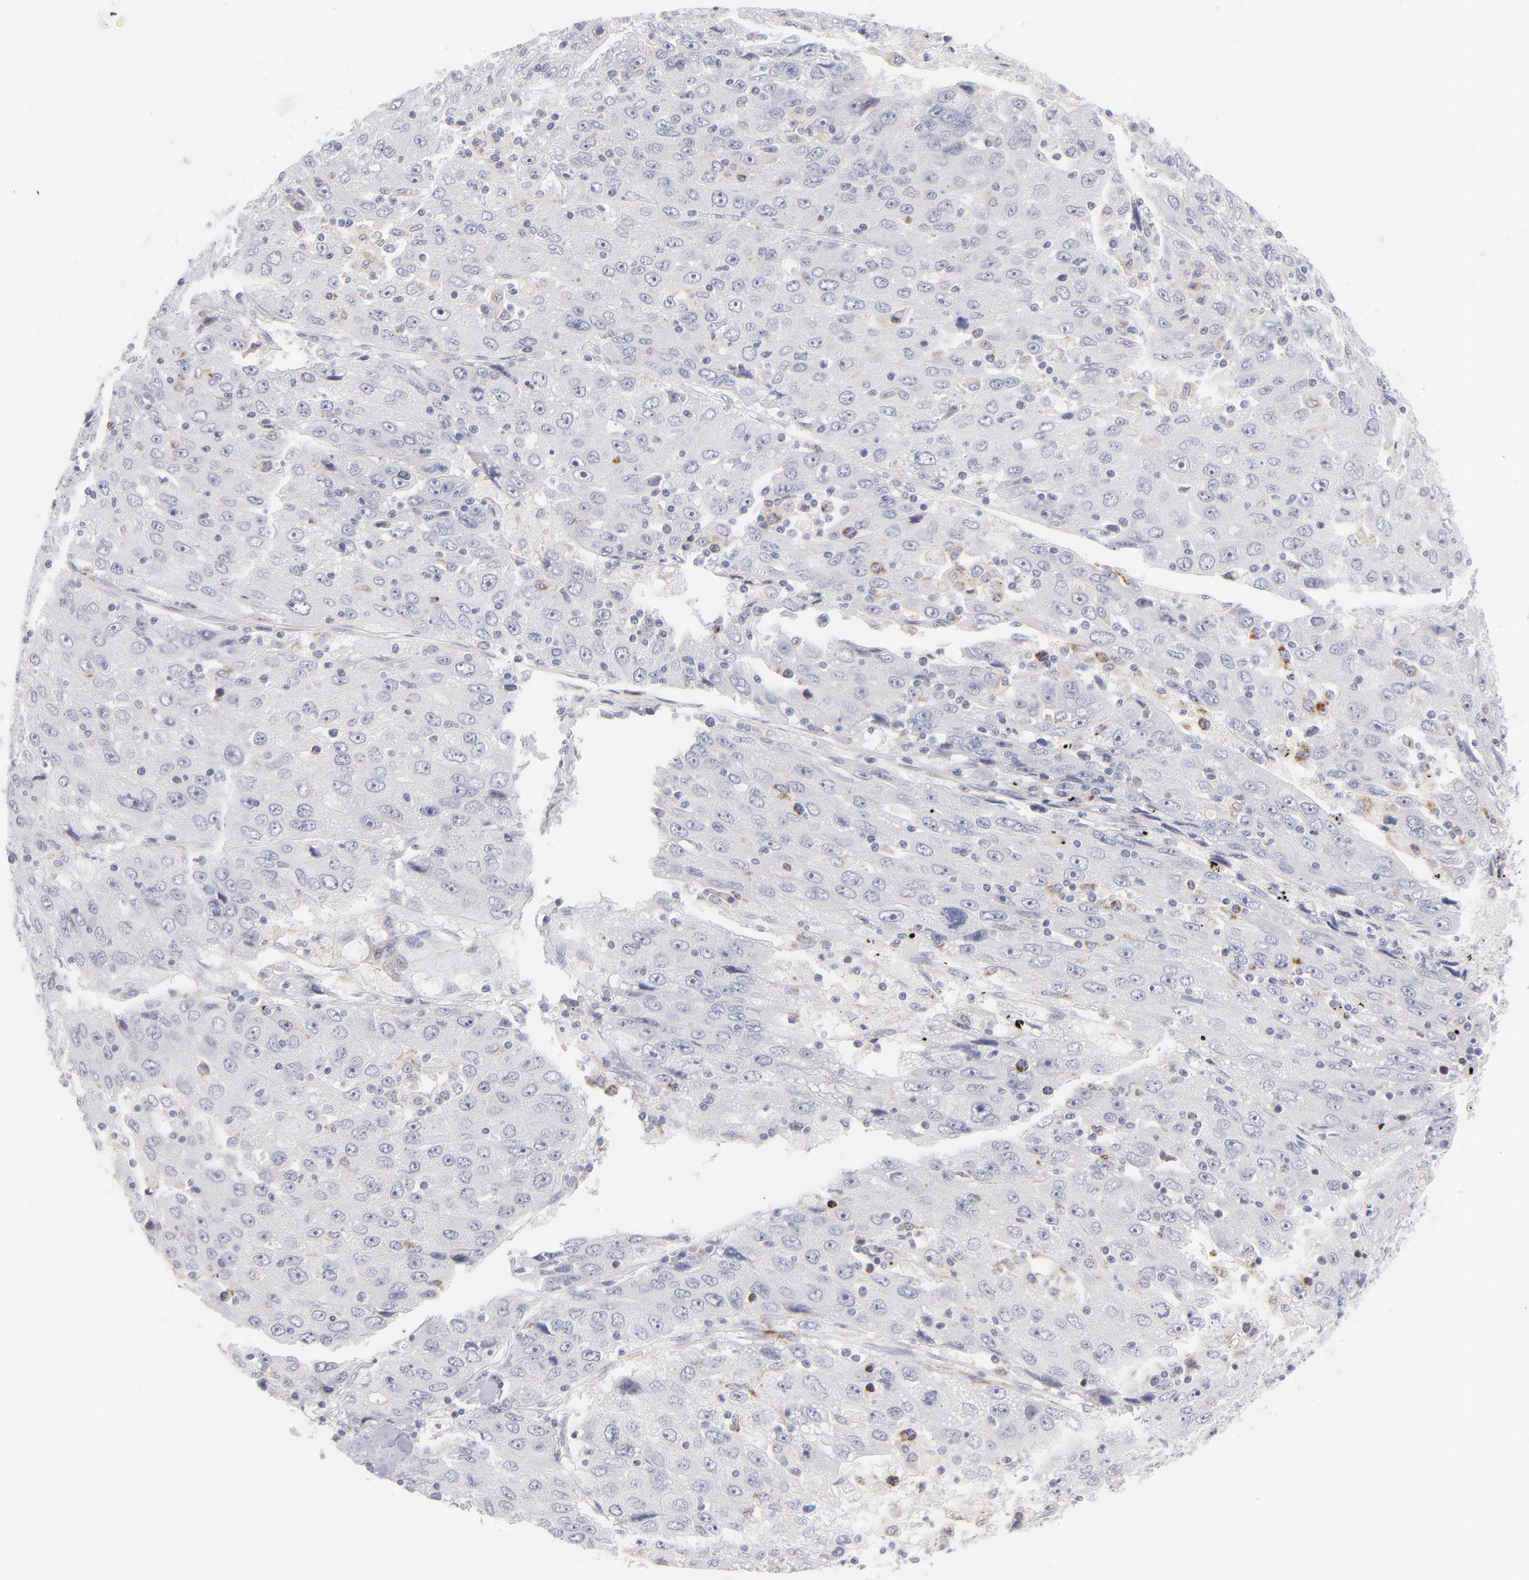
{"staining": {"intensity": "negative", "quantity": "none", "location": "none"}, "tissue": "liver cancer", "cell_type": "Tumor cells", "image_type": "cancer", "snomed": [{"axis": "morphology", "description": "Carcinoma, Hepatocellular, NOS"}, {"axis": "topography", "description": "Liver"}], "caption": "Image shows no protein positivity in tumor cells of liver cancer tissue.", "gene": "MTHFD2", "patient": {"sex": "male", "age": 49}}